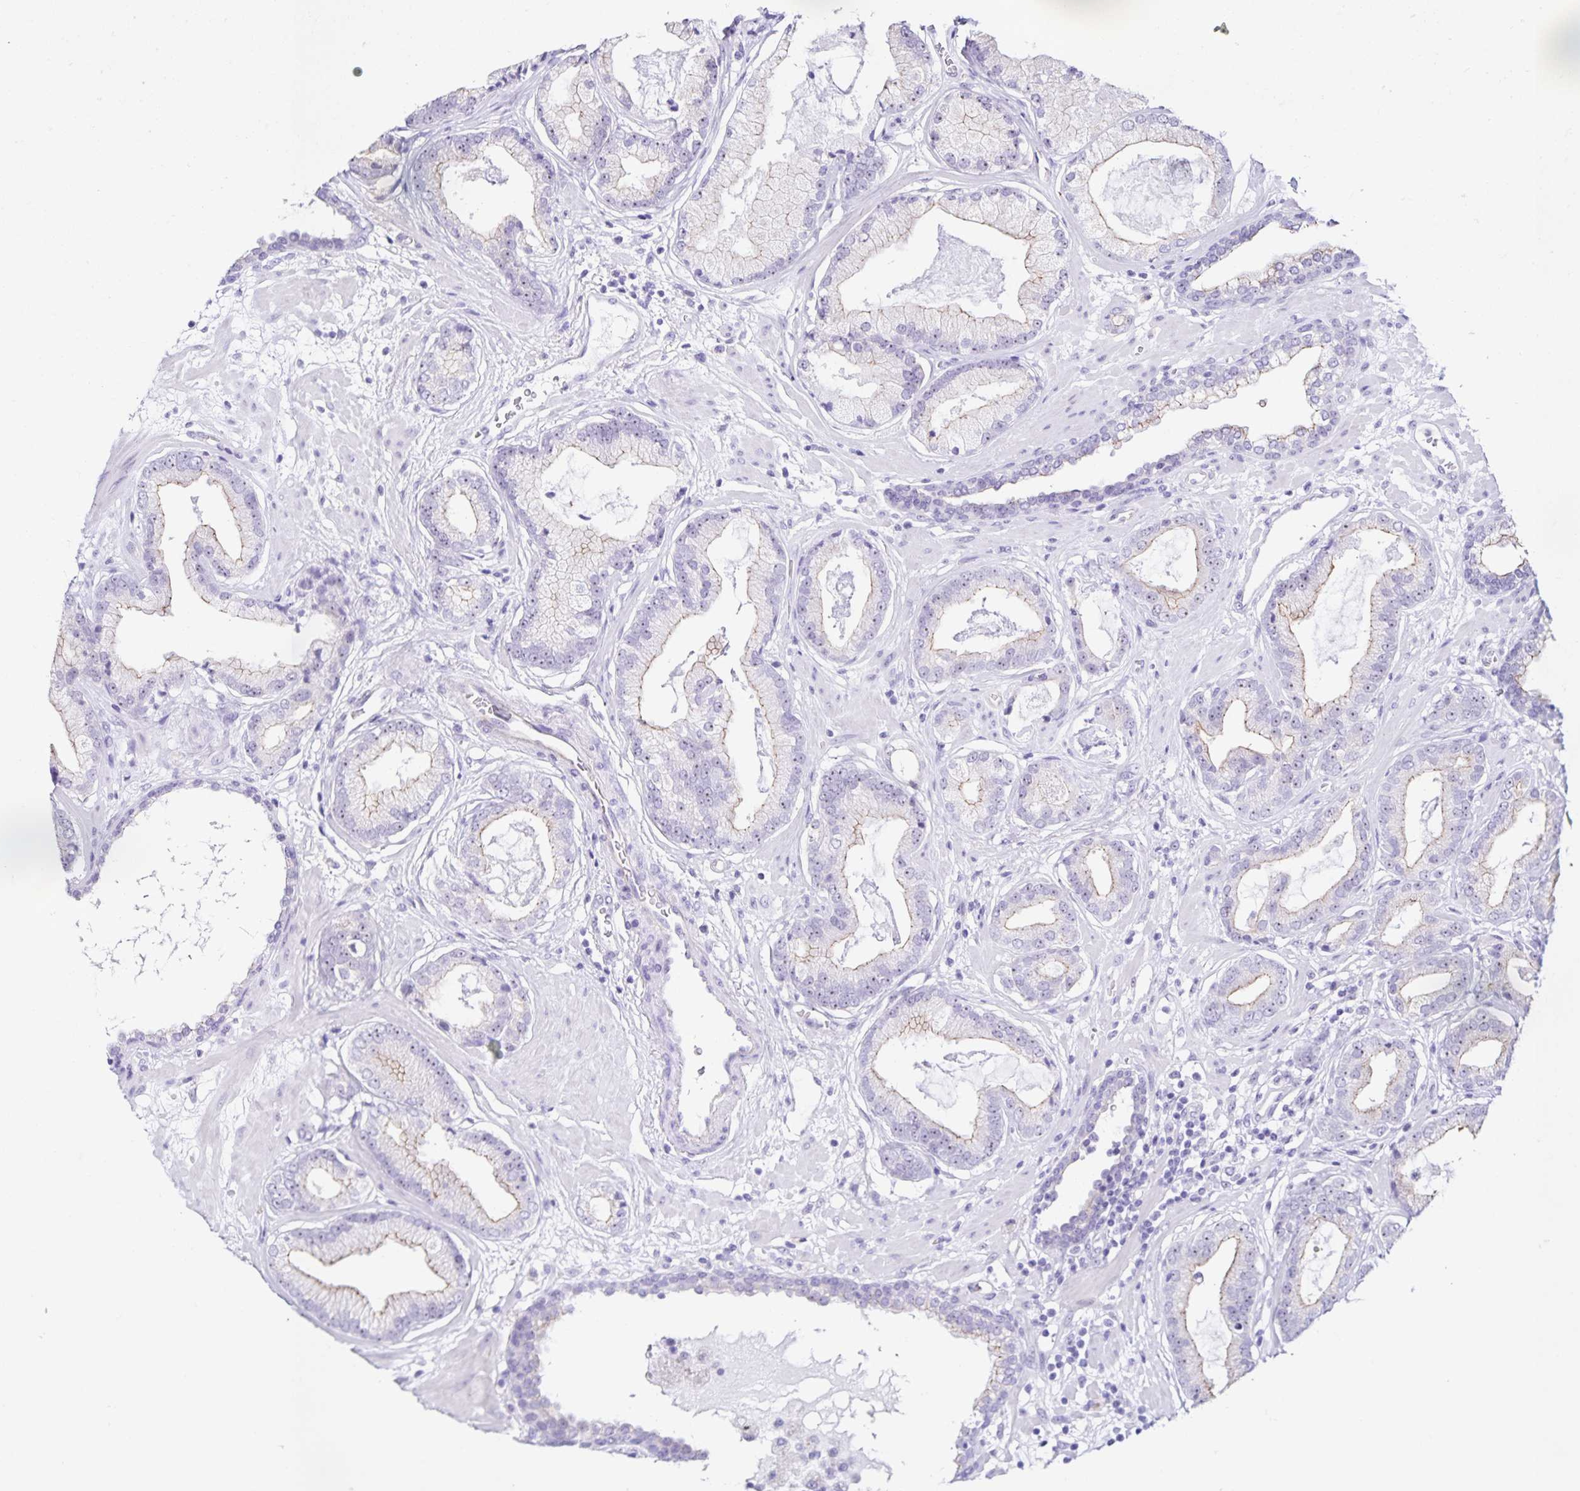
{"staining": {"intensity": "weak", "quantity": "25%-75%", "location": "cytoplasmic/membranous"}, "tissue": "prostate cancer", "cell_type": "Tumor cells", "image_type": "cancer", "snomed": [{"axis": "morphology", "description": "Adenocarcinoma, Low grade"}, {"axis": "topography", "description": "Prostate"}], "caption": "Immunohistochemistry (IHC) of human prostate adenocarcinoma (low-grade) demonstrates low levels of weak cytoplasmic/membranous expression in approximately 25%-75% of tumor cells.", "gene": "FAM170A", "patient": {"sex": "male", "age": 62}}